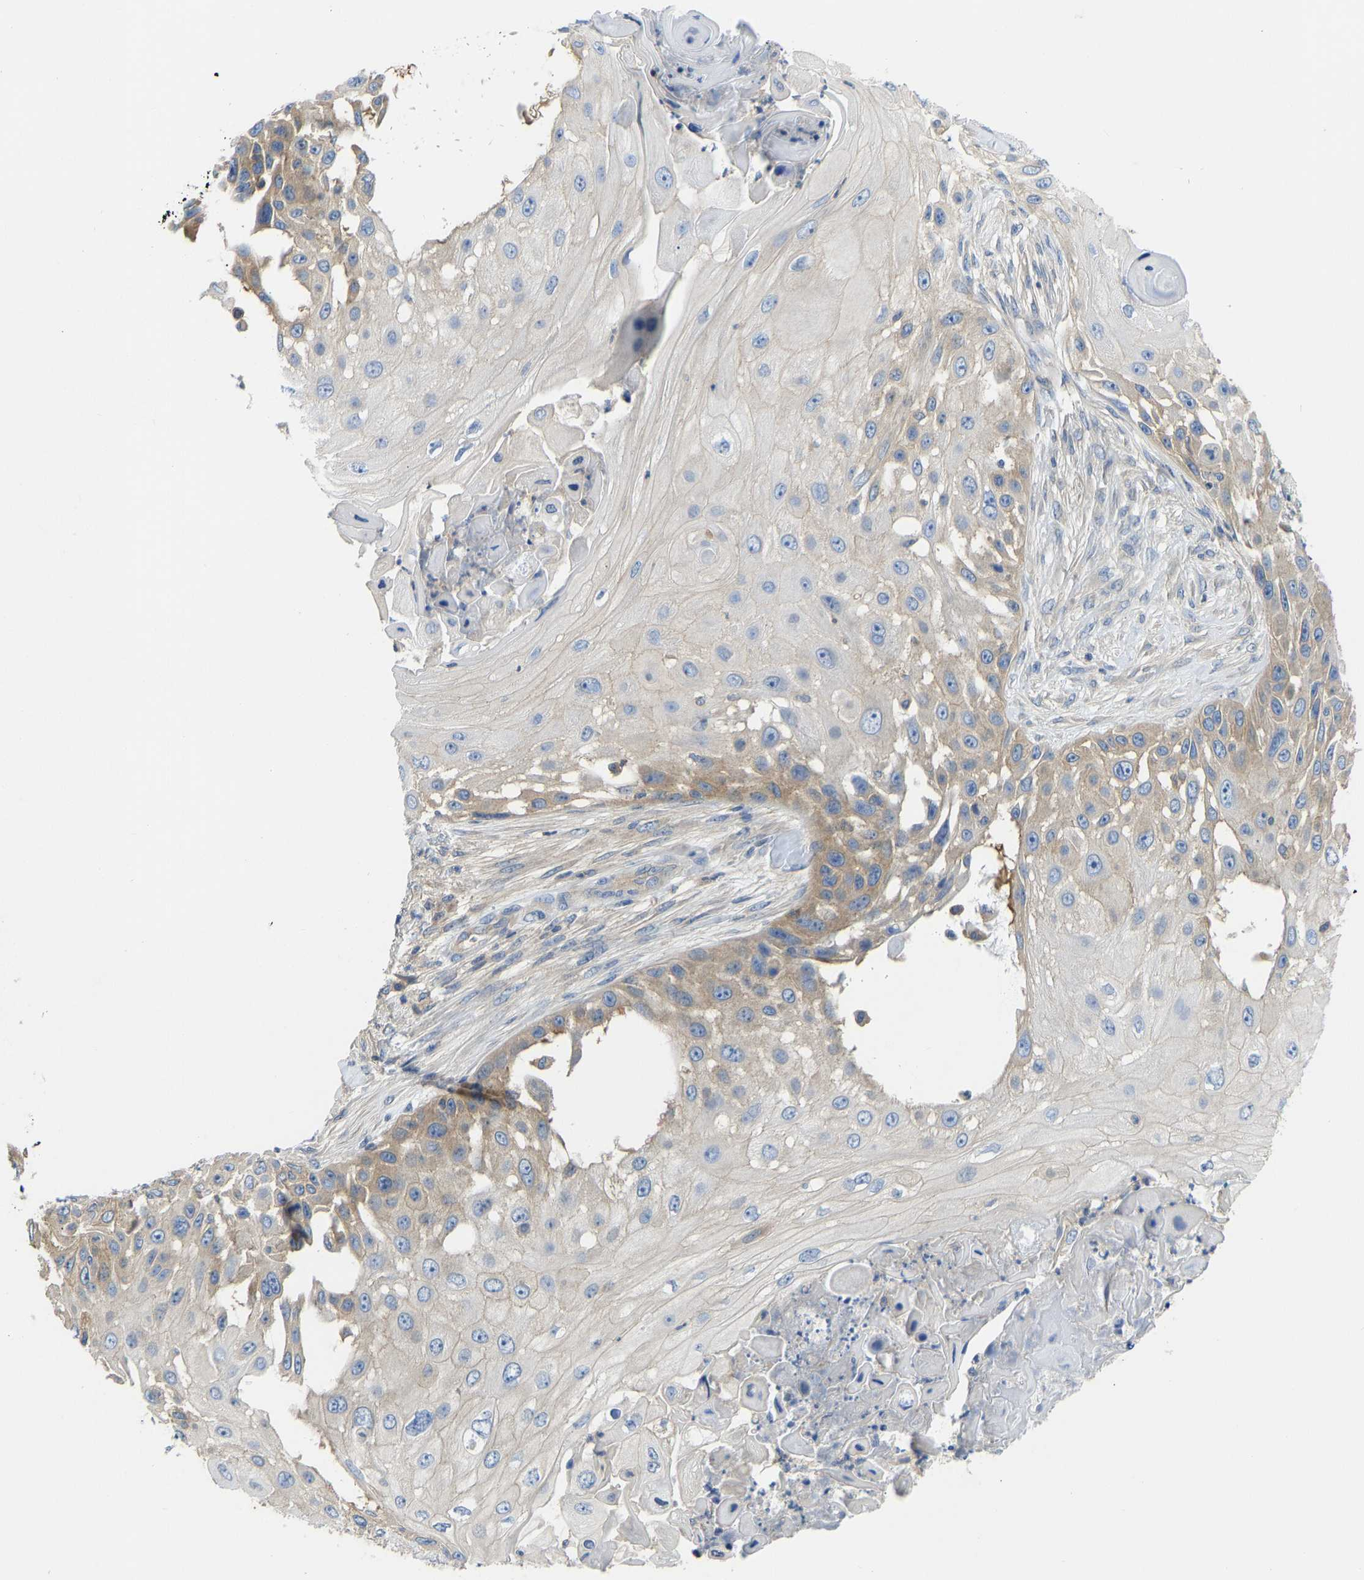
{"staining": {"intensity": "weak", "quantity": ">75%", "location": "cytoplasmic/membranous"}, "tissue": "skin cancer", "cell_type": "Tumor cells", "image_type": "cancer", "snomed": [{"axis": "morphology", "description": "Squamous cell carcinoma, NOS"}, {"axis": "topography", "description": "Skin"}], "caption": "A low amount of weak cytoplasmic/membranous positivity is appreciated in approximately >75% of tumor cells in skin squamous cell carcinoma tissue. (Stains: DAB in brown, nuclei in blue, Microscopy: brightfield microscopy at high magnification).", "gene": "PPP3CA", "patient": {"sex": "female", "age": 44}}